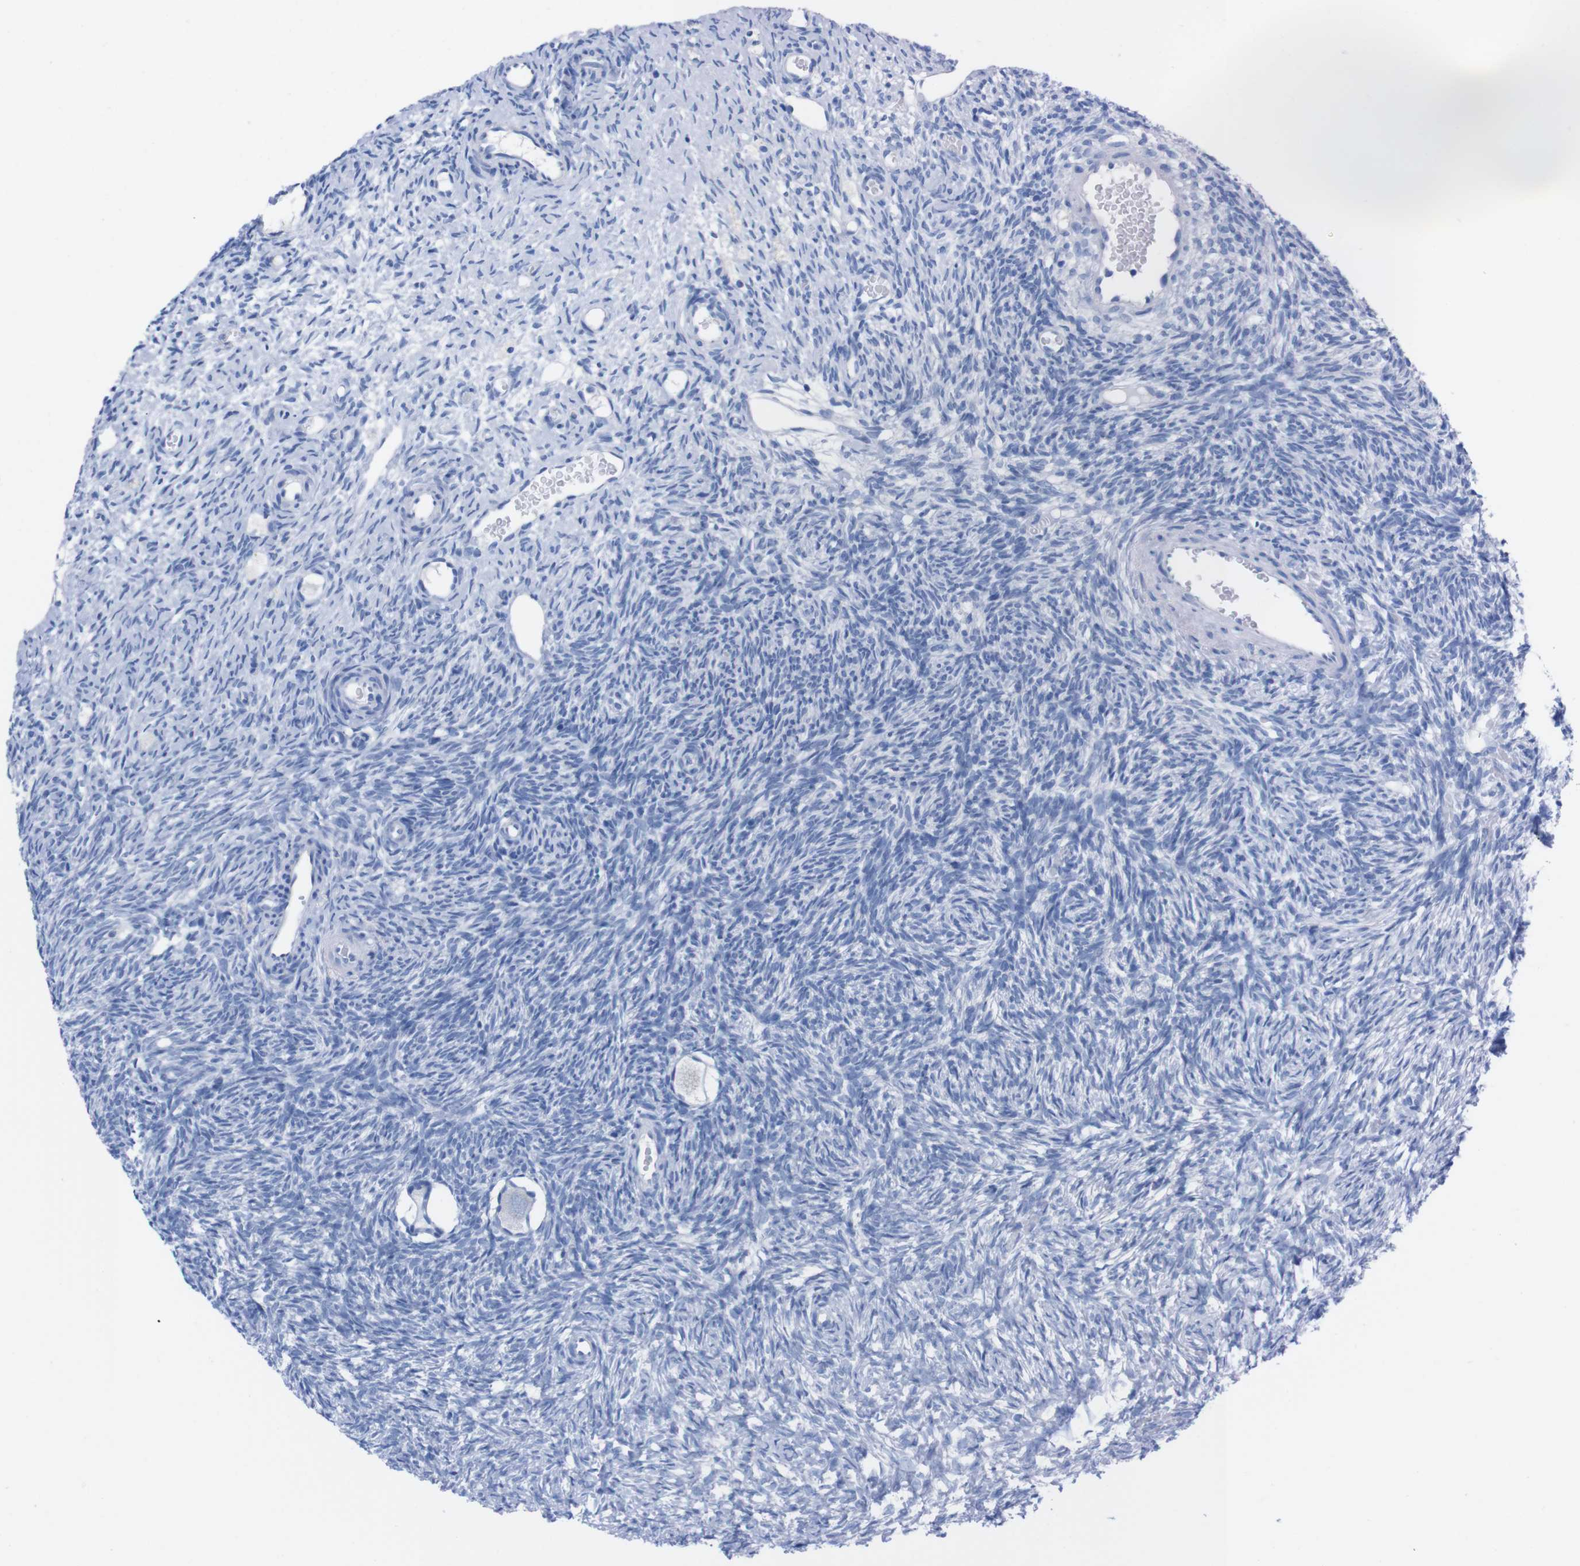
{"staining": {"intensity": "negative", "quantity": "none", "location": "none"}, "tissue": "ovary", "cell_type": "Follicle cells", "image_type": "normal", "snomed": [{"axis": "morphology", "description": "Normal tissue, NOS"}, {"axis": "topography", "description": "Ovary"}], "caption": "Follicle cells are negative for protein expression in normal human ovary. The staining is performed using DAB brown chromogen with nuclei counter-stained in using hematoxylin.", "gene": "TMEM243", "patient": {"sex": "female", "age": 35}}